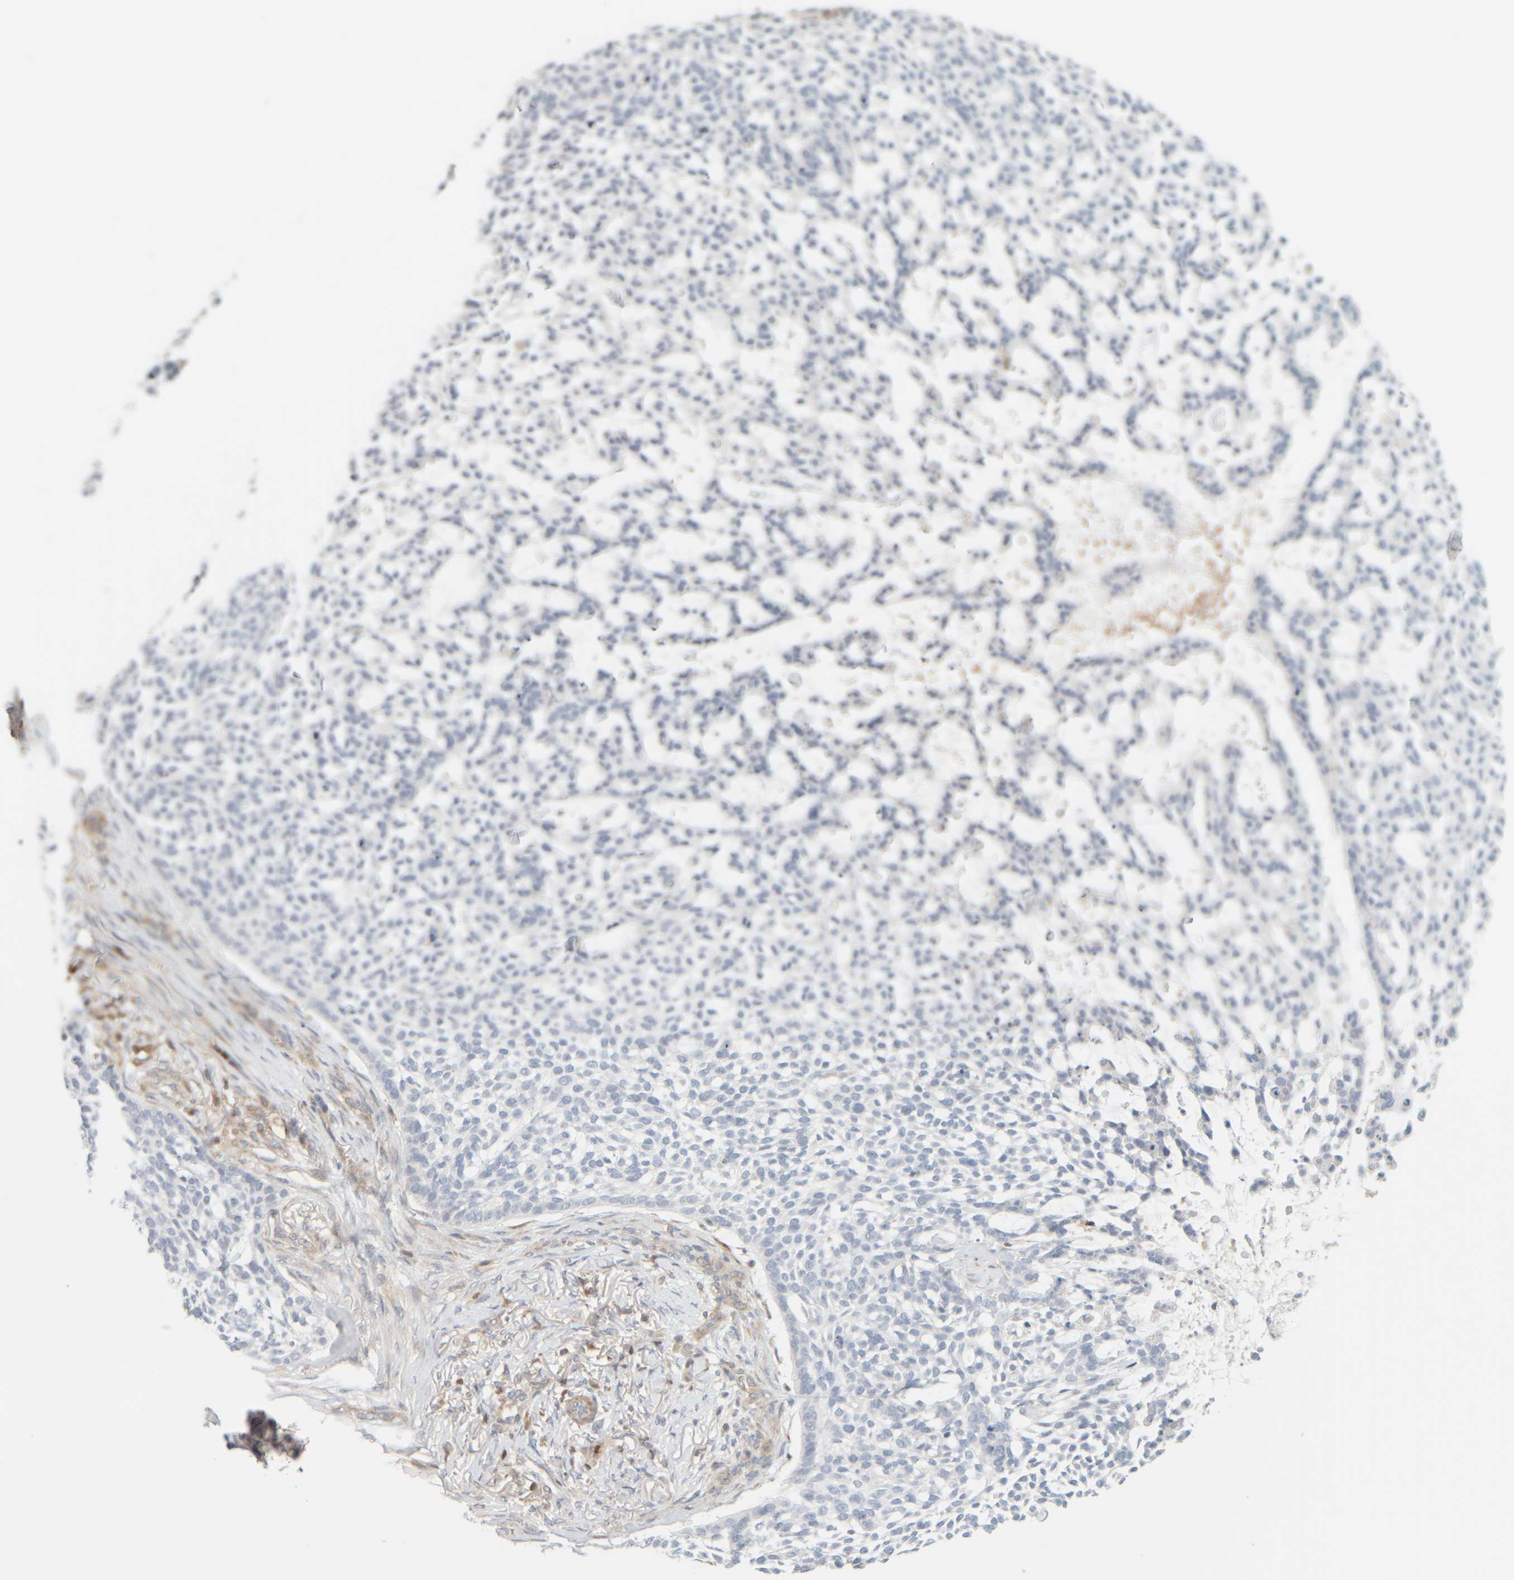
{"staining": {"intensity": "negative", "quantity": "none", "location": "none"}, "tissue": "skin cancer", "cell_type": "Tumor cells", "image_type": "cancer", "snomed": [{"axis": "morphology", "description": "Basal cell carcinoma"}, {"axis": "topography", "description": "Skin"}], "caption": "This is an immunohistochemistry histopathology image of human skin cancer (basal cell carcinoma). There is no positivity in tumor cells.", "gene": "PTGES3L-AARSD1", "patient": {"sex": "female", "age": 64}}